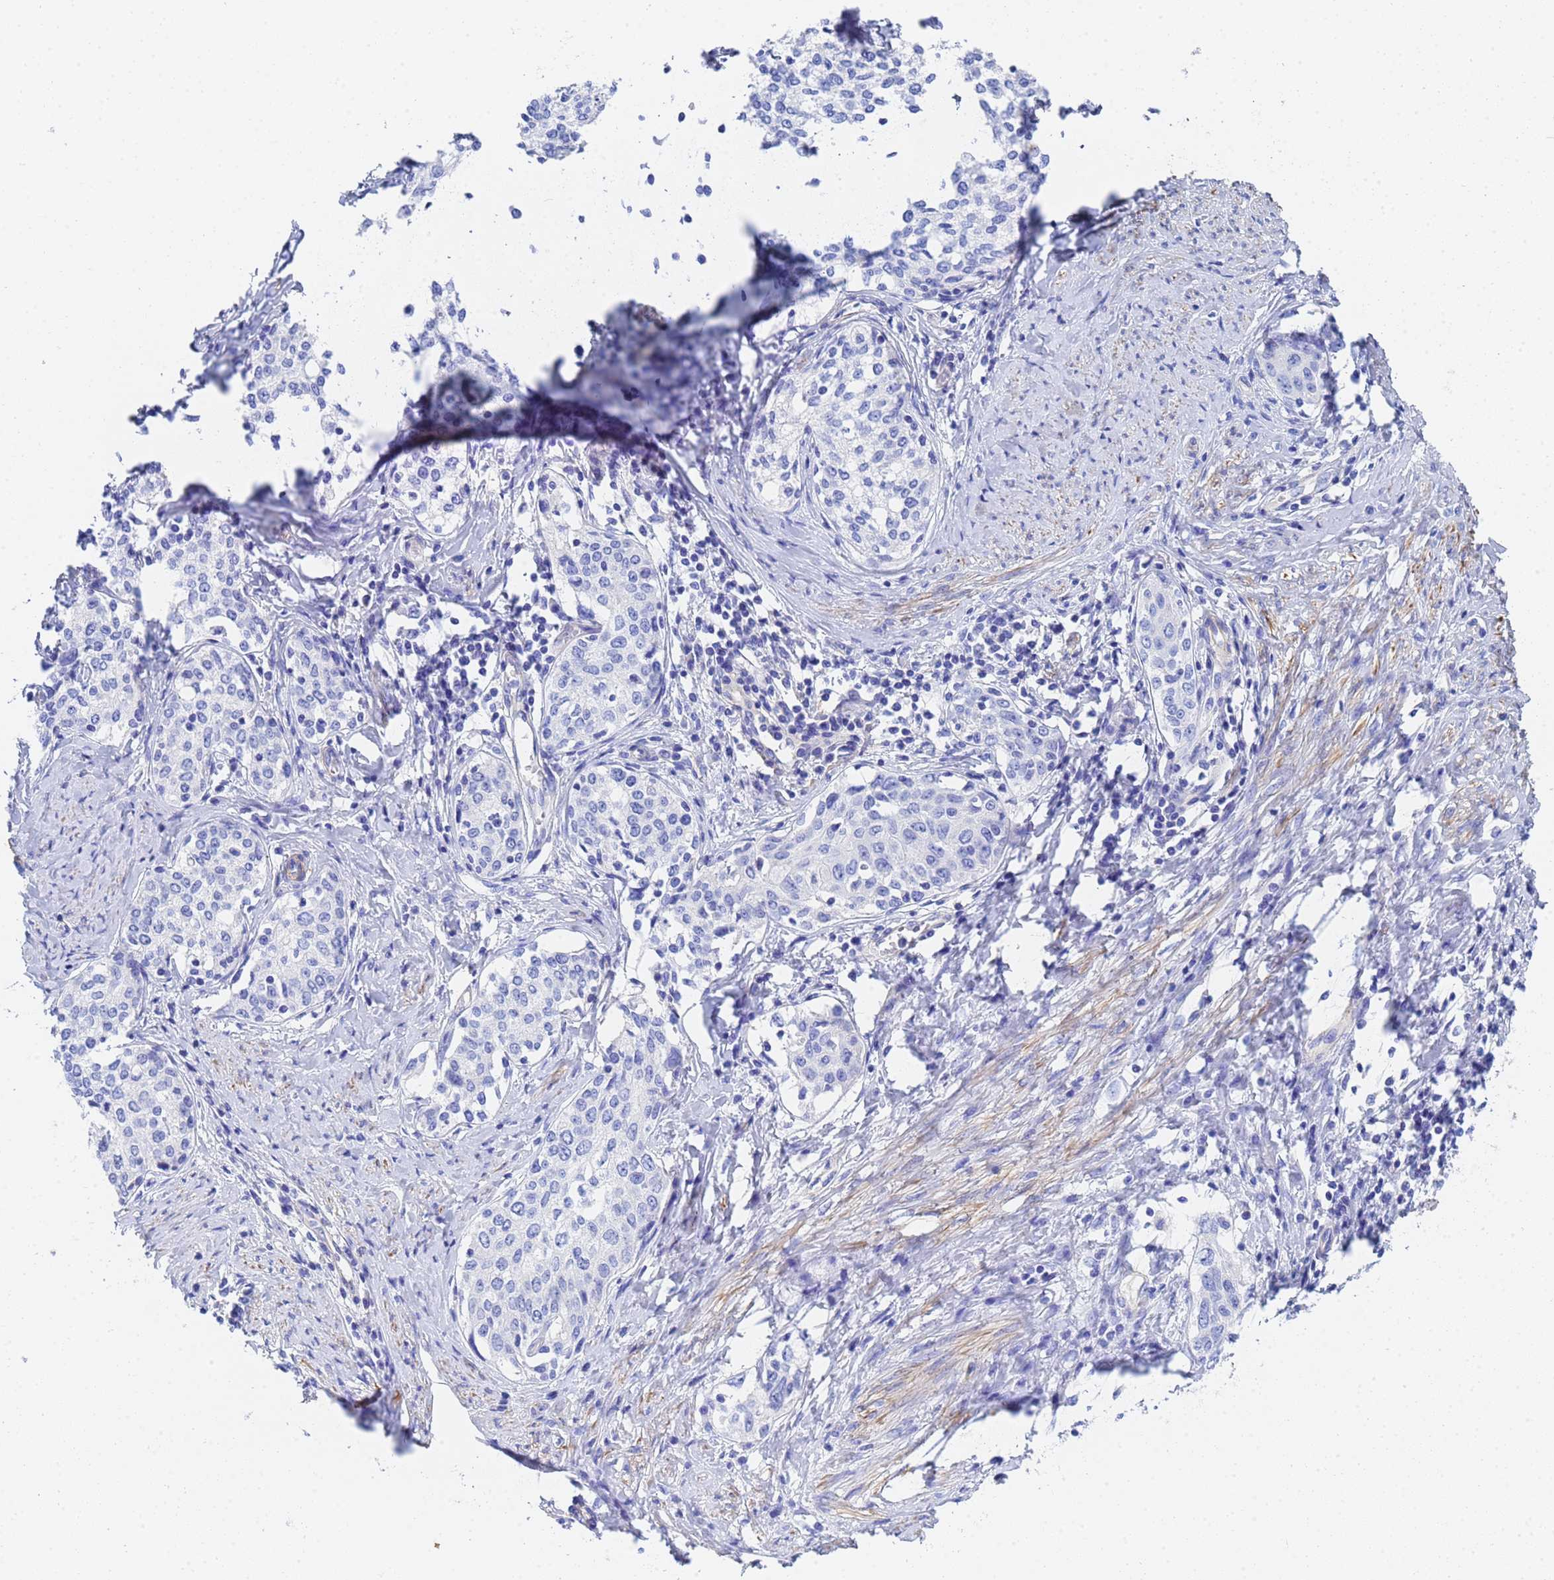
{"staining": {"intensity": "negative", "quantity": "none", "location": "none"}, "tissue": "cervical cancer", "cell_type": "Tumor cells", "image_type": "cancer", "snomed": [{"axis": "morphology", "description": "Squamous cell carcinoma, NOS"}, {"axis": "morphology", "description": "Adenocarcinoma, NOS"}, {"axis": "topography", "description": "Cervix"}], "caption": "The histopathology image shows no staining of tumor cells in cervical cancer (squamous cell carcinoma).", "gene": "CST4", "patient": {"sex": "female", "age": 52}}